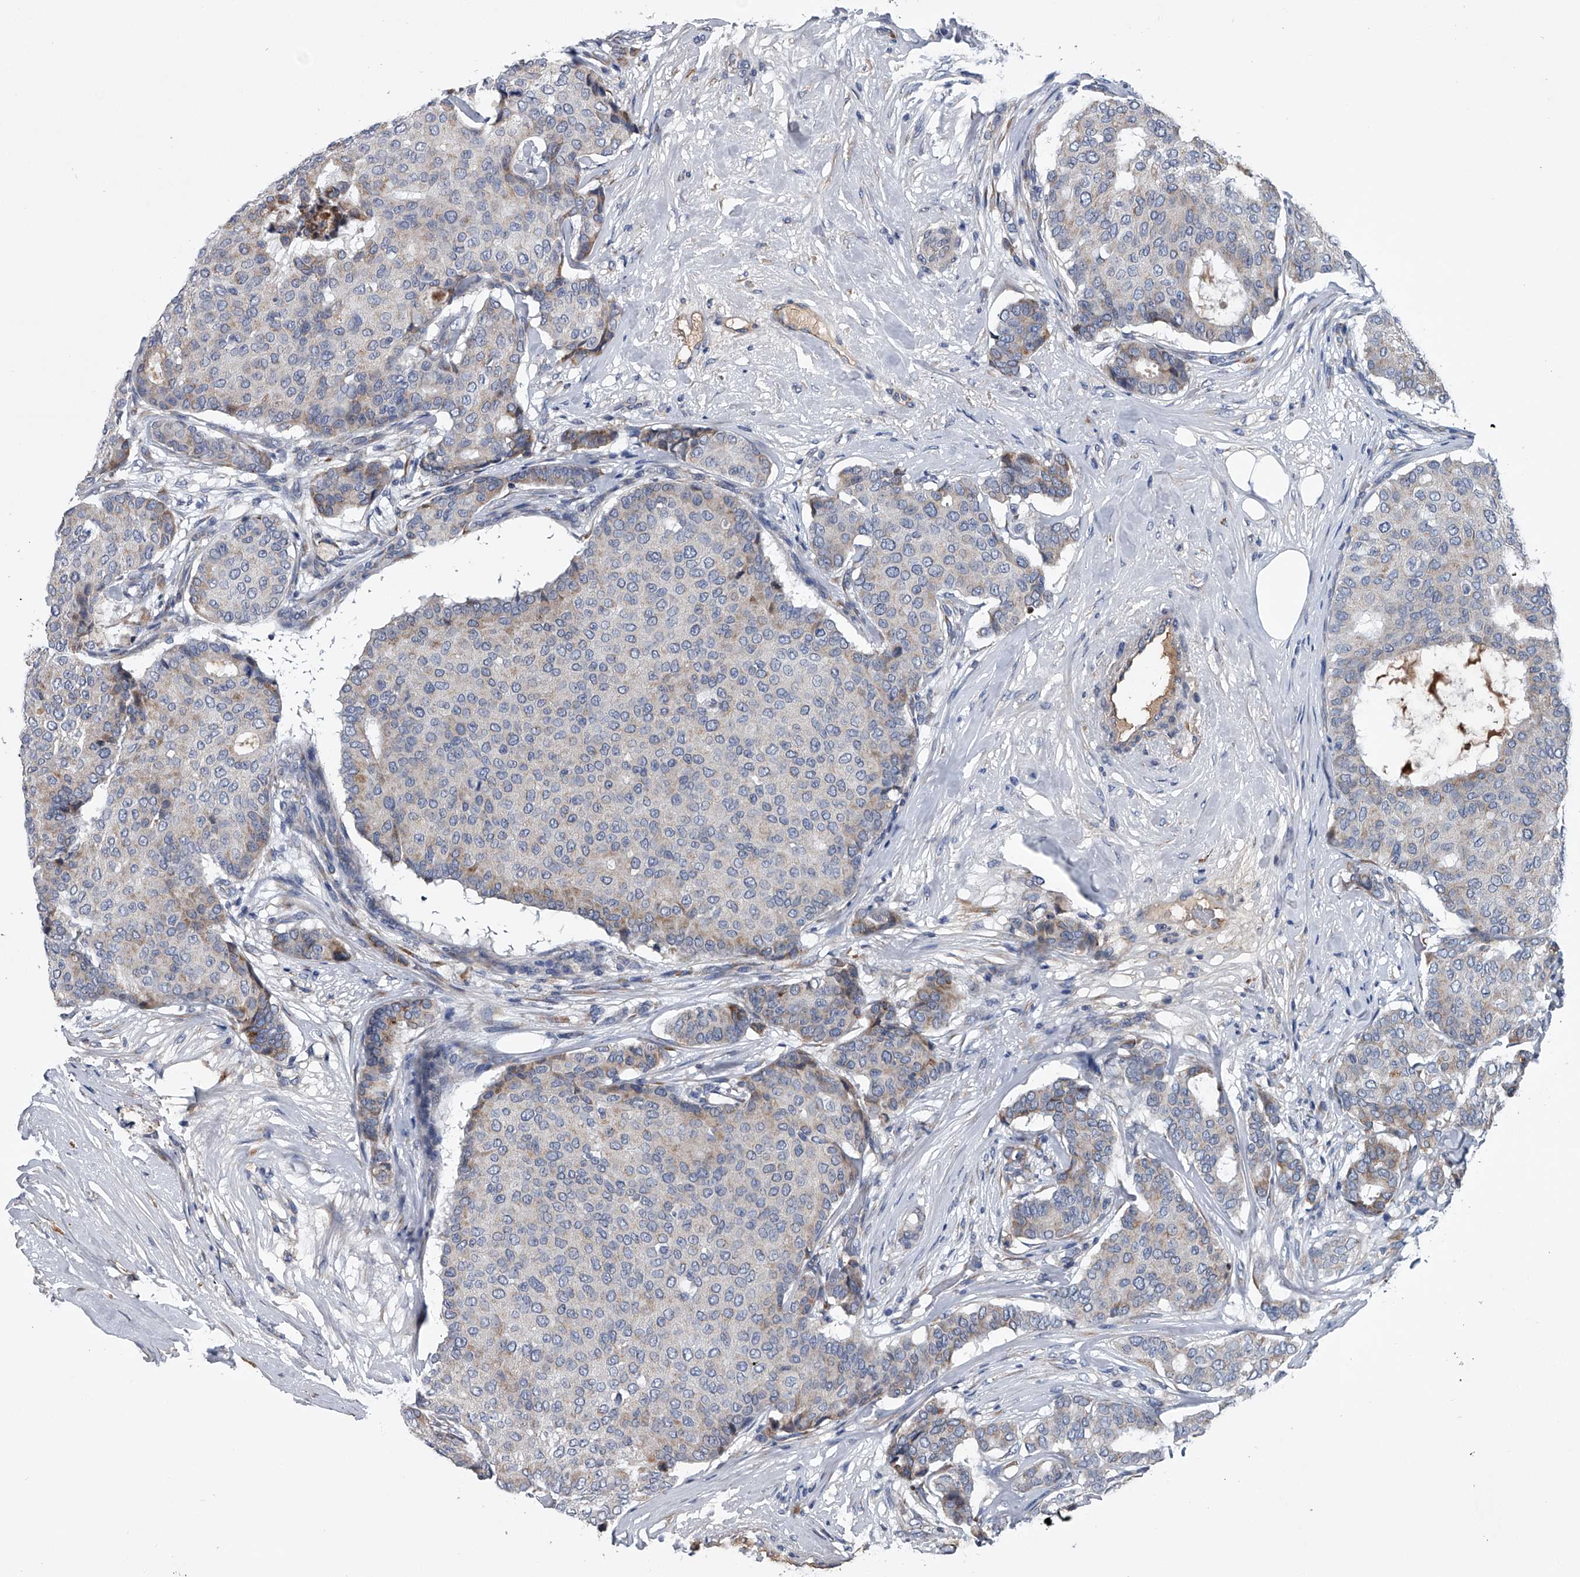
{"staining": {"intensity": "moderate", "quantity": "<25%", "location": "cytoplasmic/membranous"}, "tissue": "breast cancer", "cell_type": "Tumor cells", "image_type": "cancer", "snomed": [{"axis": "morphology", "description": "Duct carcinoma"}, {"axis": "topography", "description": "Breast"}], "caption": "A histopathology image of intraductal carcinoma (breast) stained for a protein displays moderate cytoplasmic/membranous brown staining in tumor cells.", "gene": "ABCG1", "patient": {"sex": "female", "age": 75}}